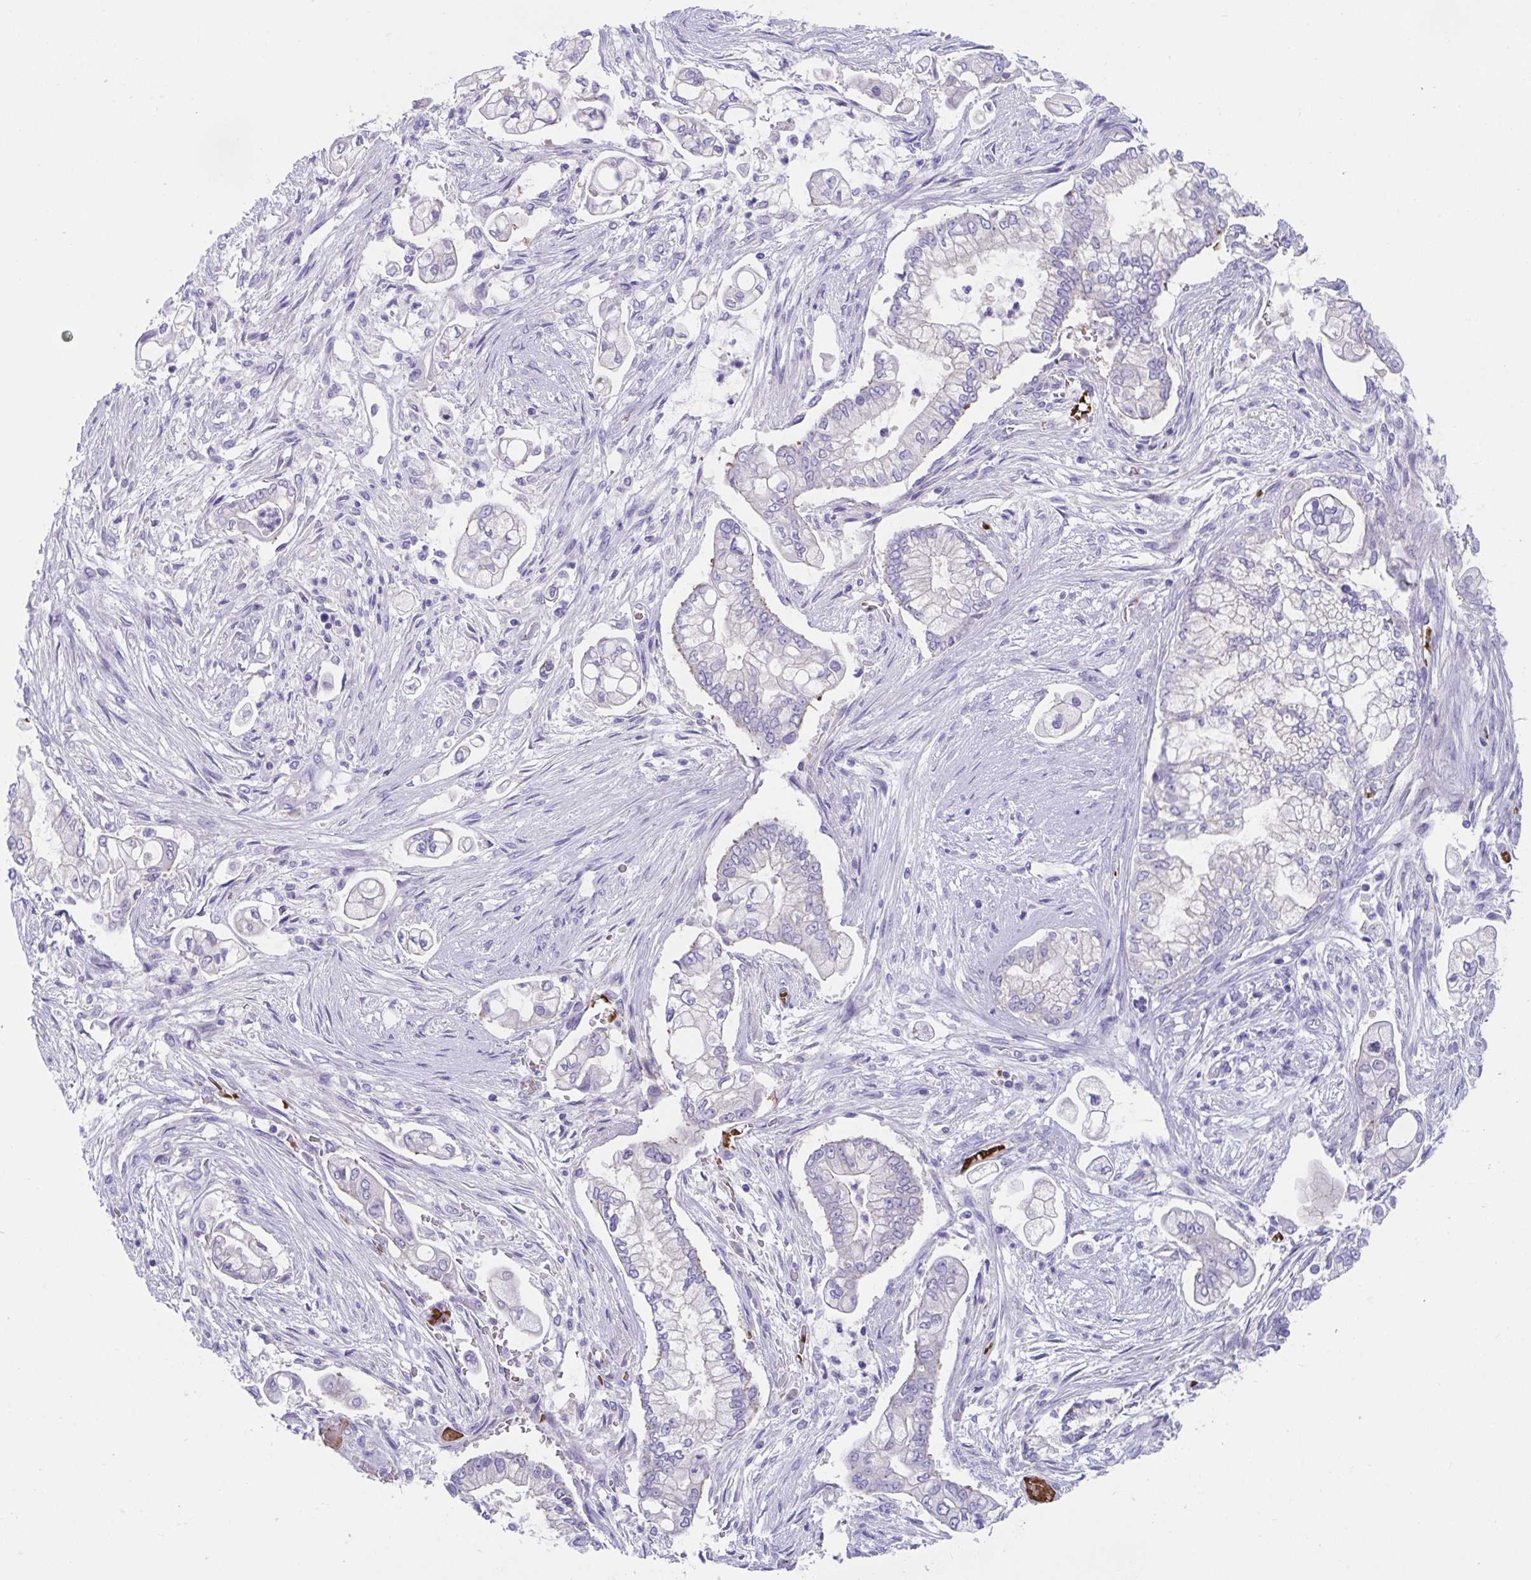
{"staining": {"intensity": "negative", "quantity": "none", "location": "none"}, "tissue": "pancreatic cancer", "cell_type": "Tumor cells", "image_type": "cancer", "snomed": [{"axis": "morphology", "description": "Adenocarcinoma, NOS"}, {"axis": "topography", "description": "Pancreas"}], "caption": "This is a micrograph of IHC staining of adenocarcinoma (pancreatic), which shows no positivity in tumor cells. (DAB immunohistochemistry visualized using brightfield microscopy, high magnification).", "gene": "TTC30B", "patient": {"sex": "female", "age": 69}}